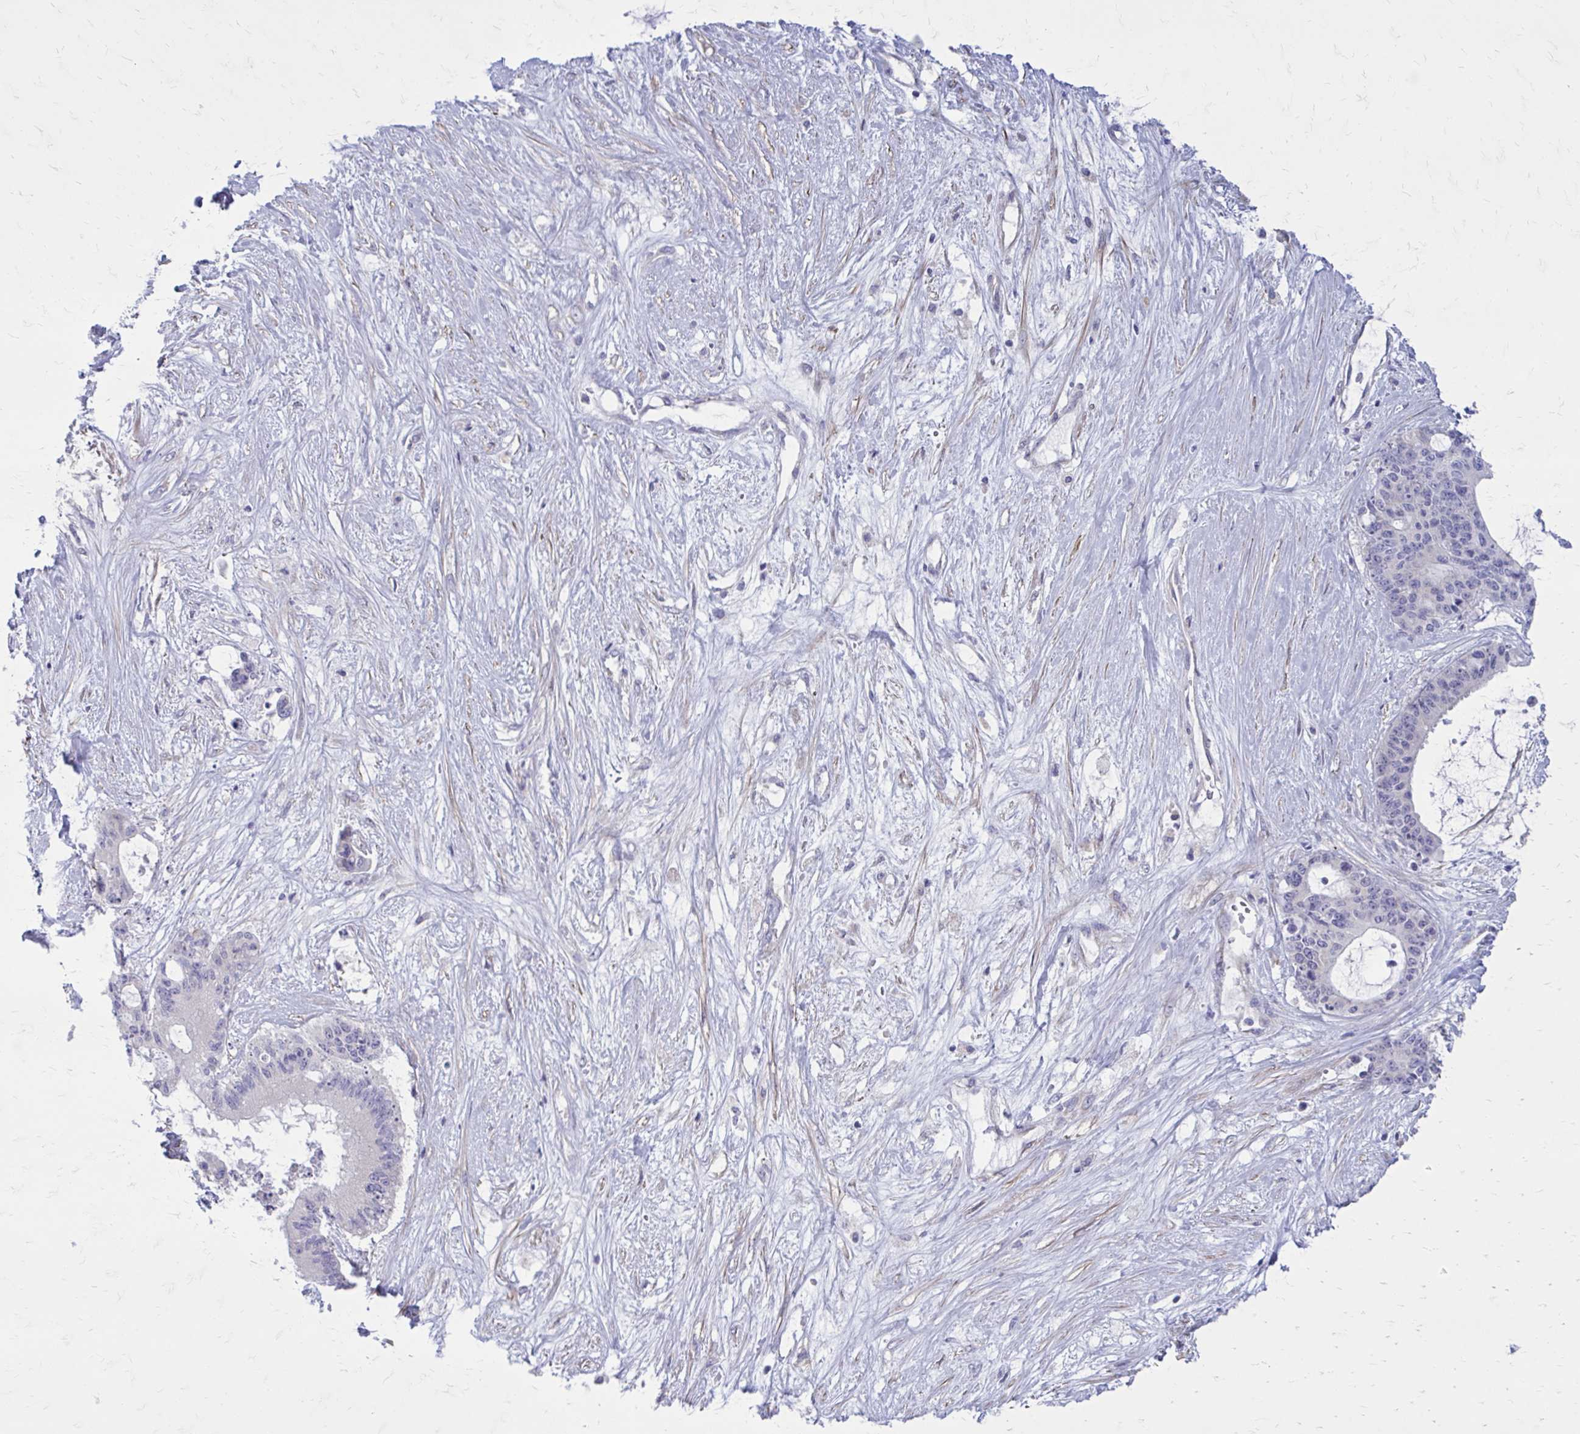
{"staining": {"intensity": "negative", "quantity": "none", "location": "none"}, "tissue": "liver cancer", "cell_type": "Tumor cells", "image_type": "cancer", "snomed": [{"axis": "morphology", "description": "Normal tissue, NOS"}, {"axis": "morphology", "description": "Cholangiocarcinoma"}, {"axis": "topography", "description": "Liver"}, {"axis": "topography", "description": "Peripheral nerve tissue"}], "caption": "Tumor cells are negative for protein expression in human cholangiocarcinoma (liver).", "gene": "GIGYF2", "patient": {"sex": "female", "age": 73}}